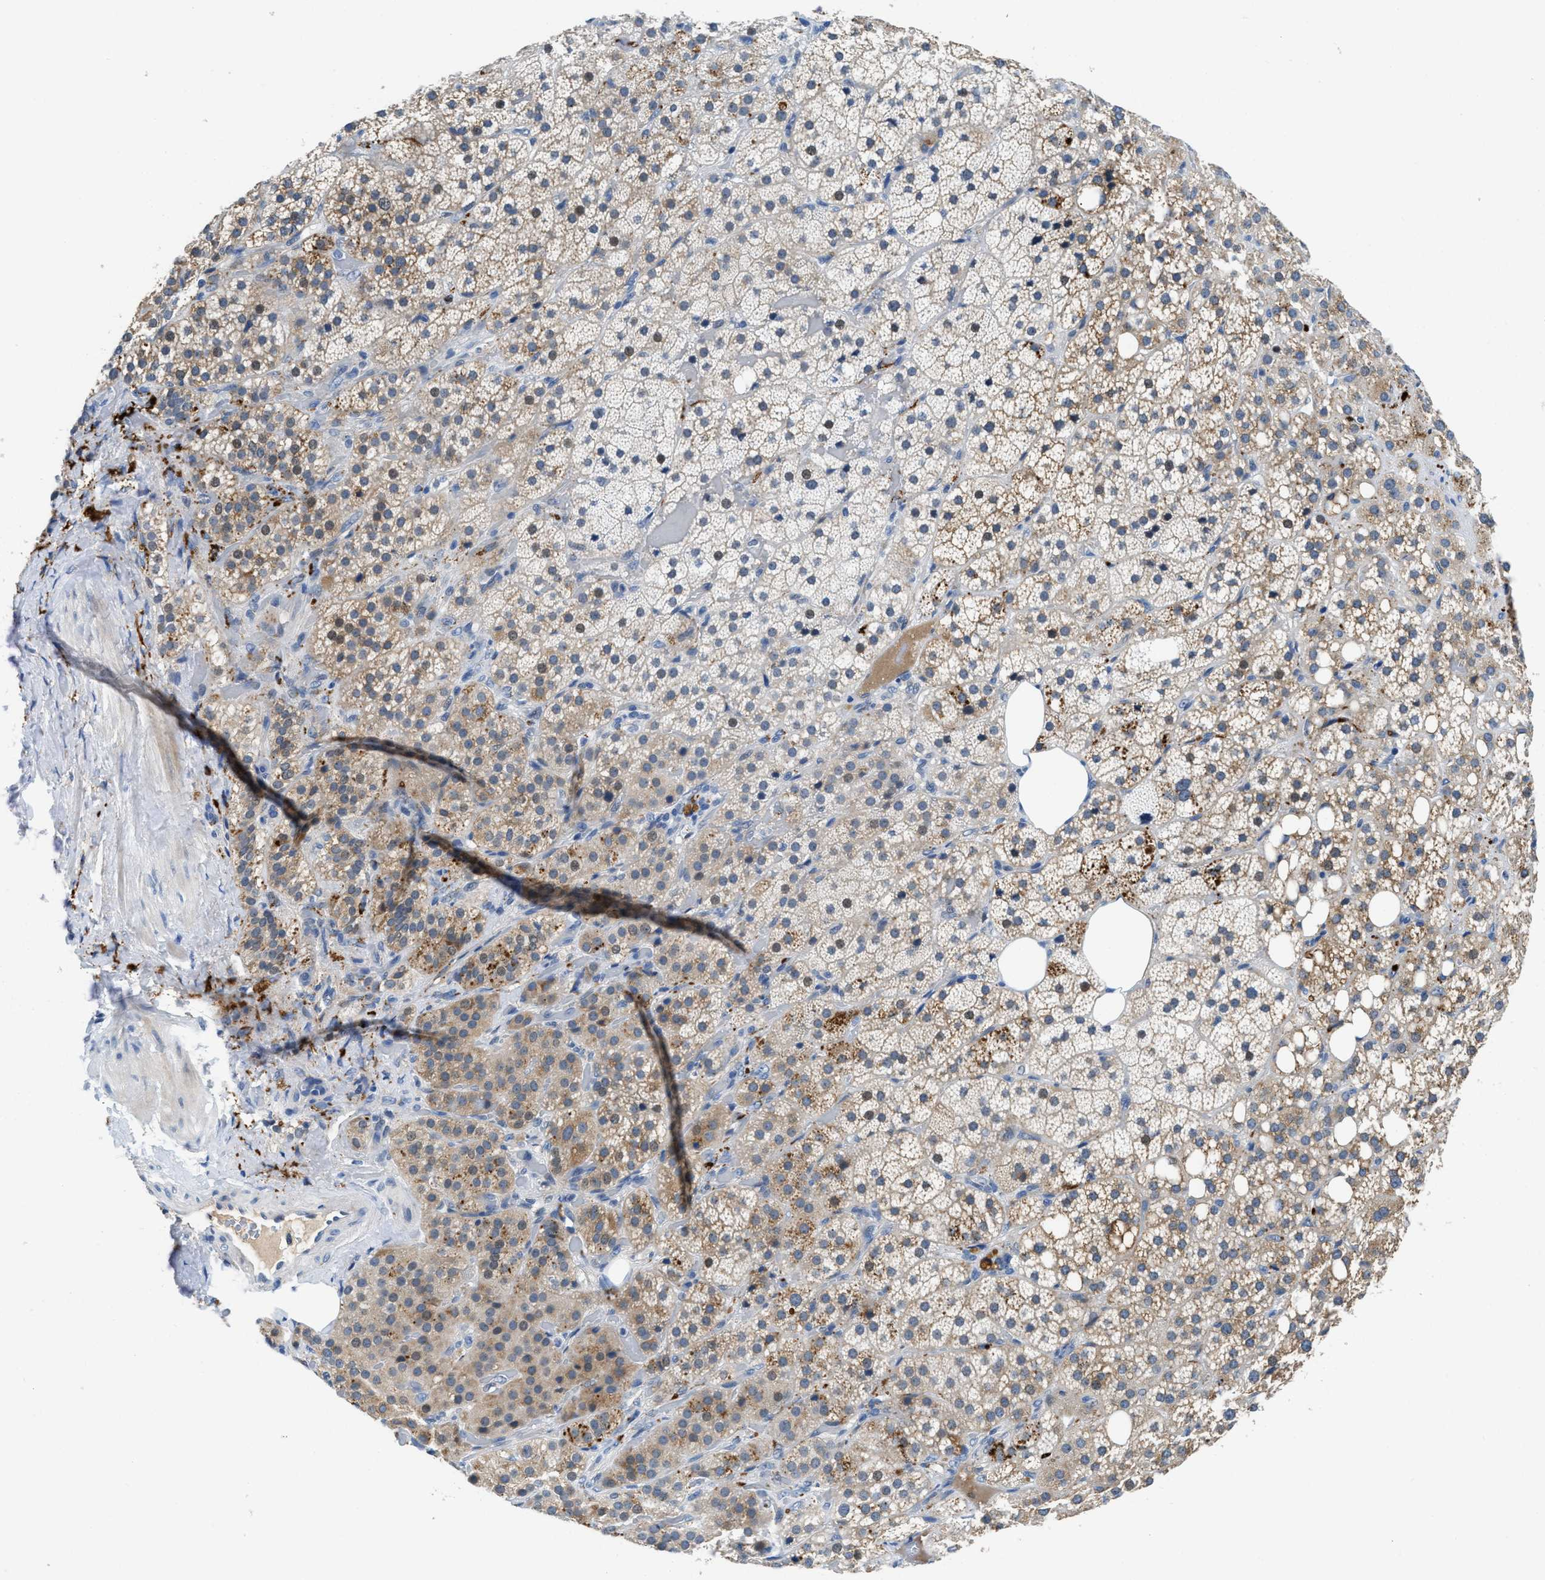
{"staining": {"intensity": "moderate", "quantity": "25%-75%", "location": "cytoplasmic/membranous"}, "tissue": "adrenal gland", "cell_type": "Glandular cells", "image_type": "normal", "snomed": [{"axis": "morphology", "description": "Normal tissue, NOS"}, {"axis": "topography", "description": "Adrenal gland"}], "caption": "IHC image of unremarkable human adrenal gland stained for a protein (brown), which exhibits medium levels of moderate cytoplasmic/membranous positivity in about 25%-75% of glandular cells.", "gene": "TSPAN3", "patient": {"sex": "female", "age": 59}}